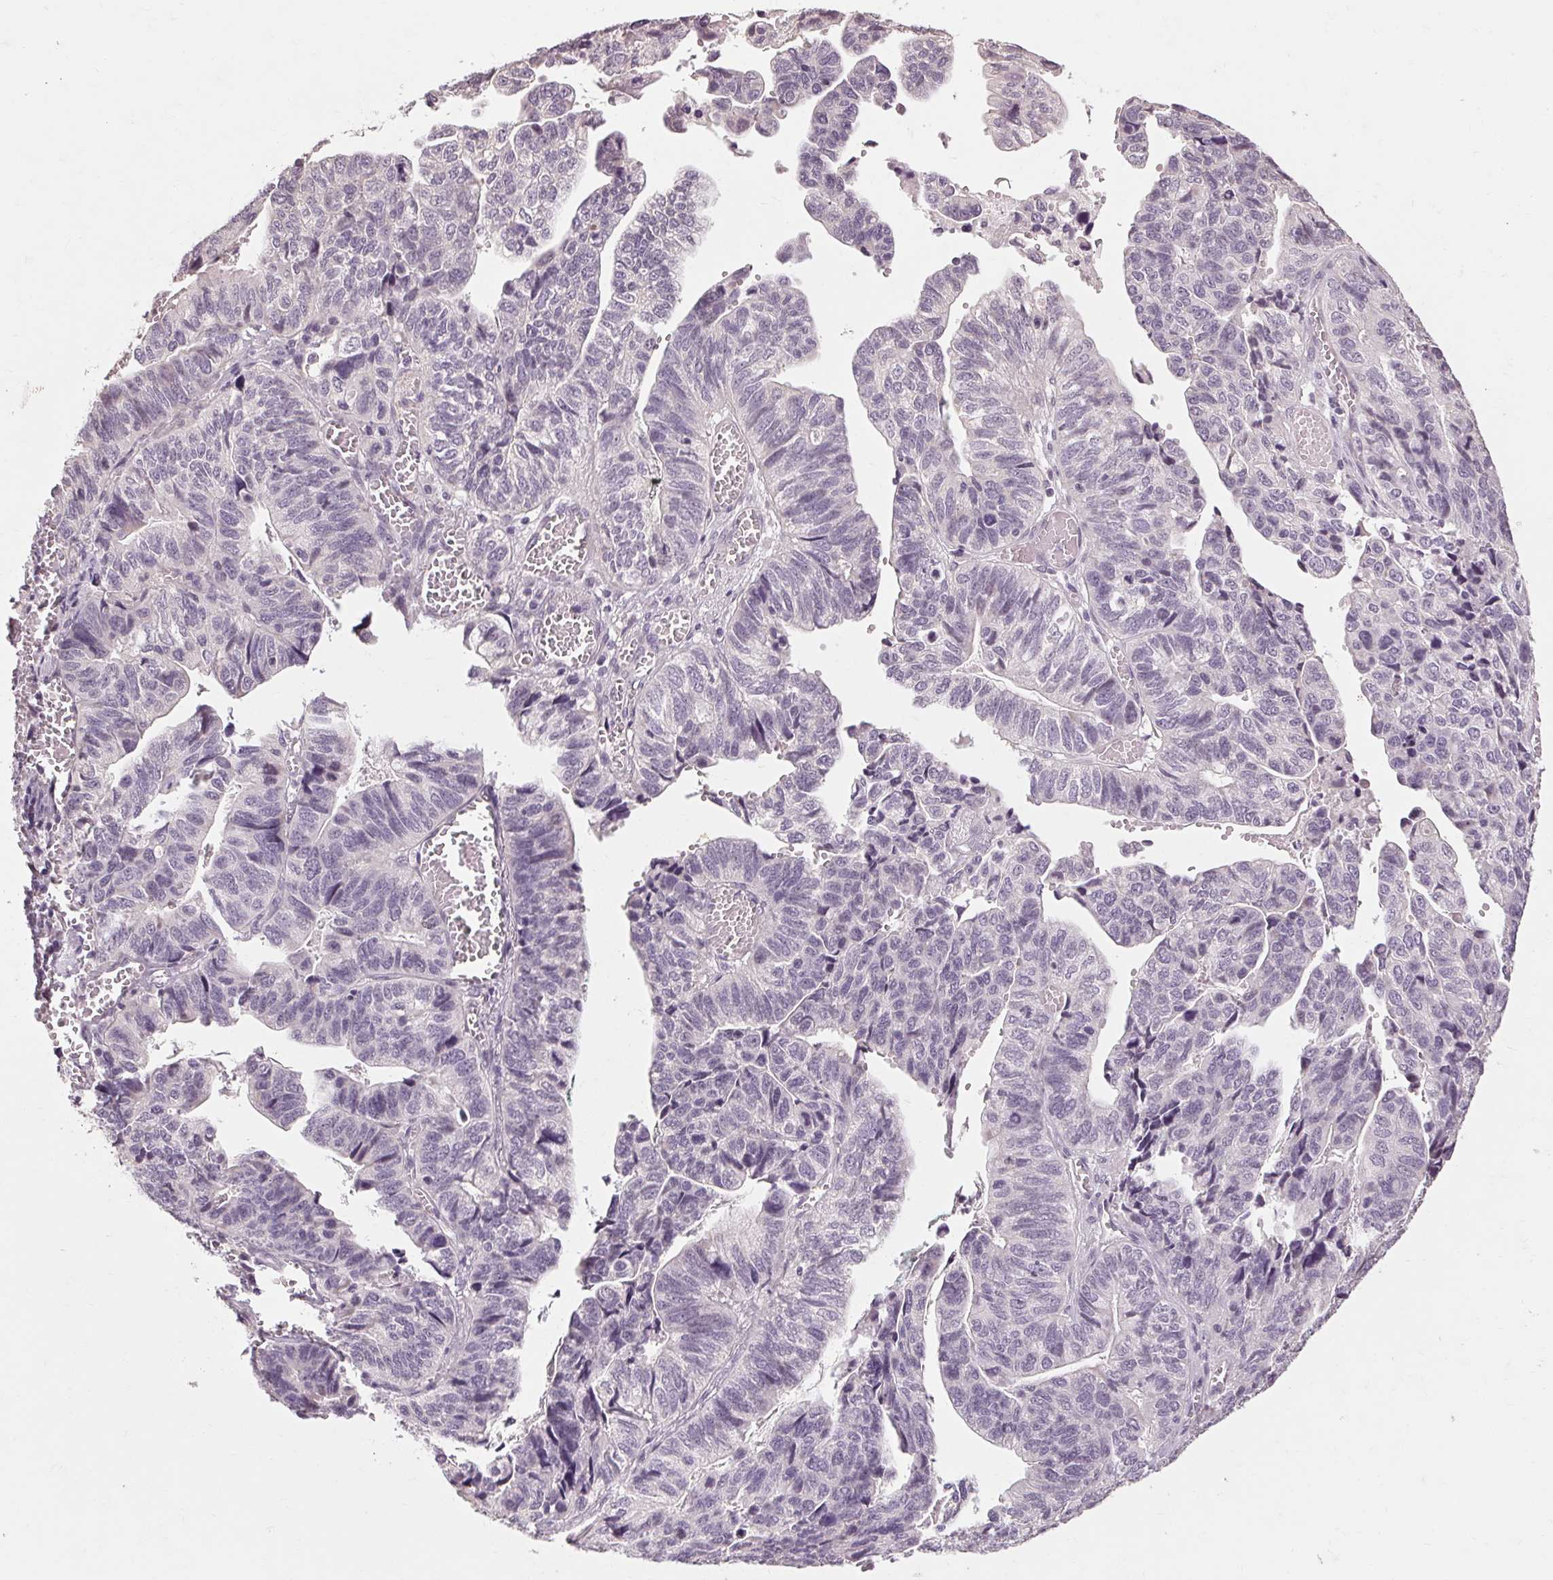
{"staining": {"intensity": "negative", "quantity": "none", "location": "none"}, "tissue": "stomach cancer", "cell_type": "Tumor cells", "image_type": "cancer", "snomed": [{"axis": "morphology", "description": "Adenocarcinoma, NOS"}, {"axis": "topography", "description": "Stomach, upper"}], "caption": "A histopathology image of stomach cancer stained for a protein shows no brown staining in tumor cells.", "gene": "POMC", "patient": {"sex": "female", "age": 67}}